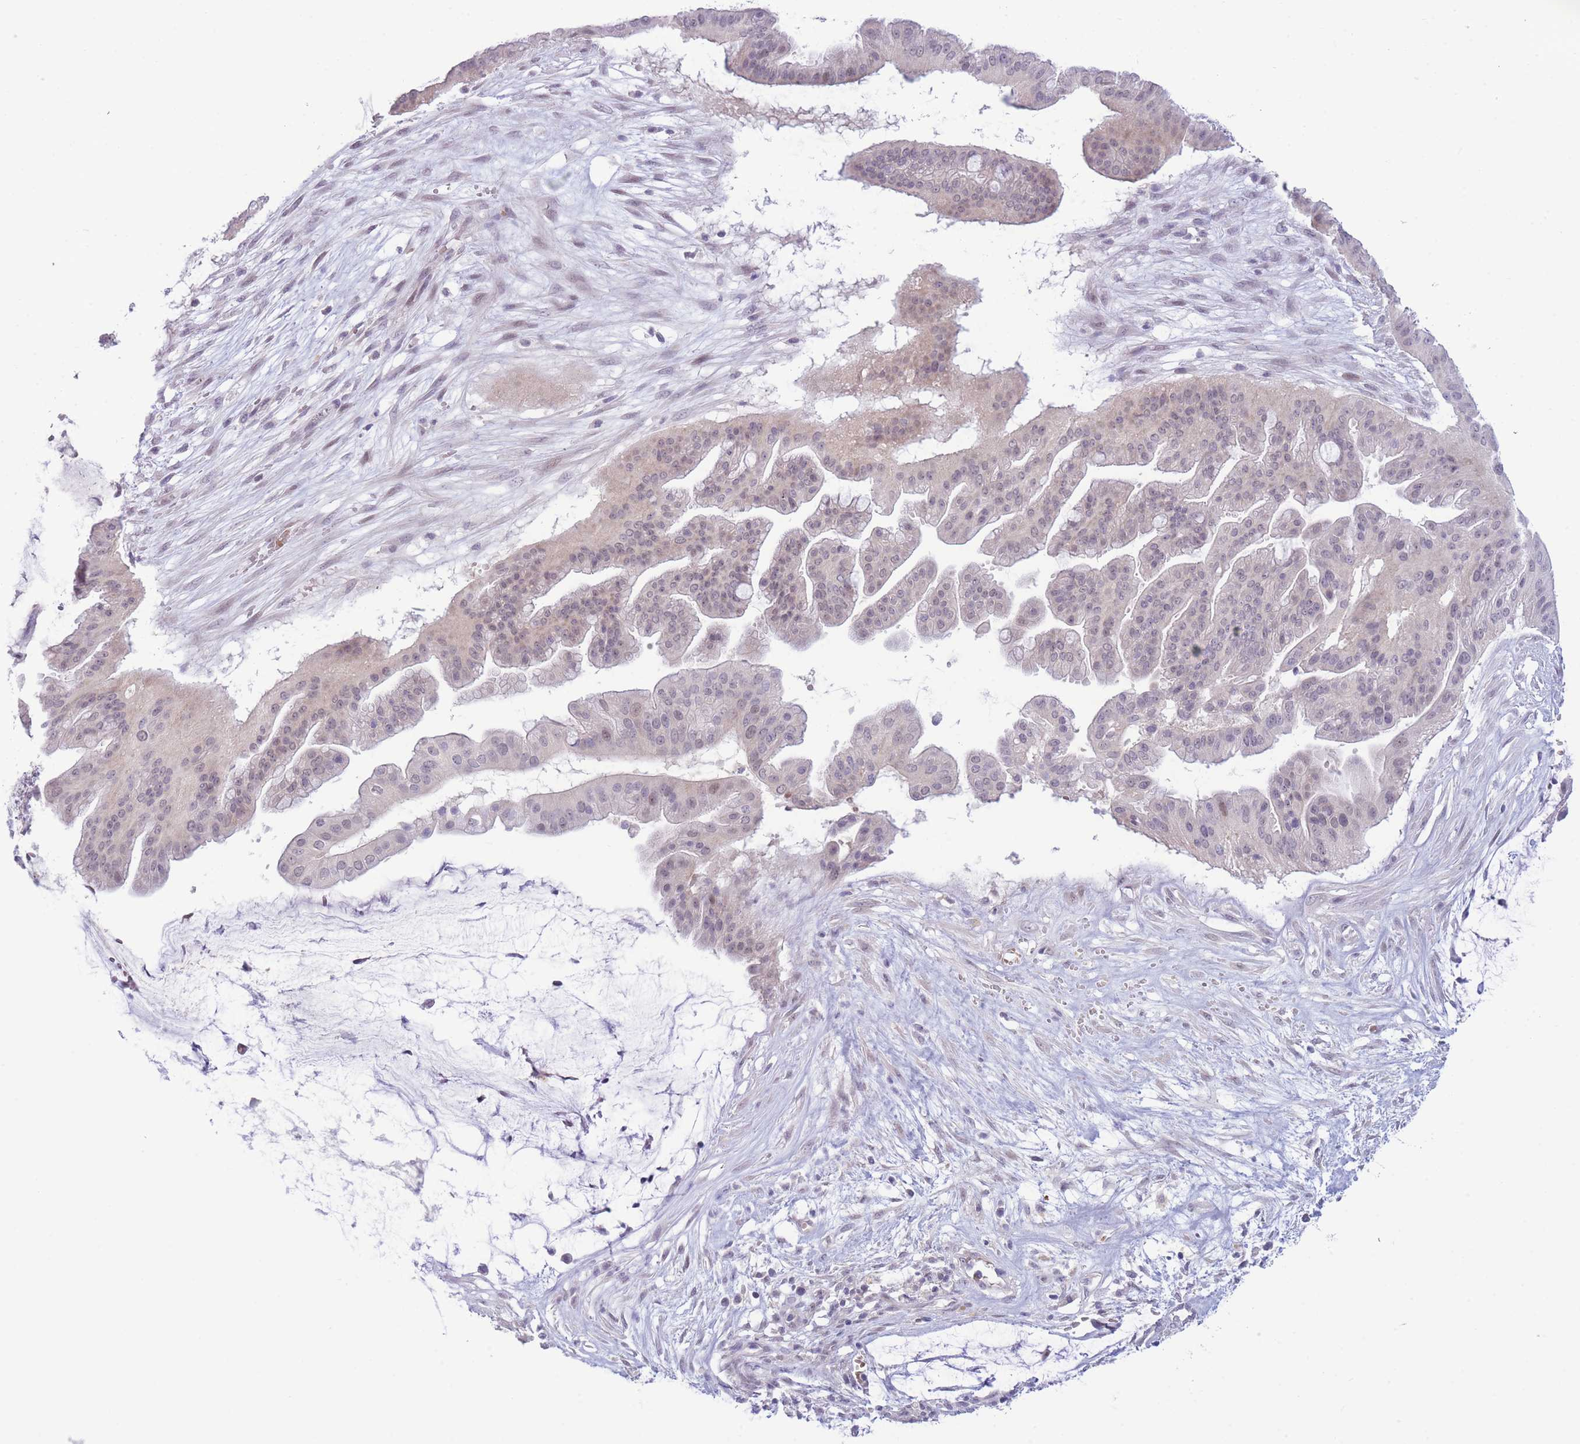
{"staining": {"intensity": "weak", "quantity": "<25%", "location": "nuclear"}, "tissue": "ovarian cancer", "cell_type": "Tumor cells", "image_type": "cancer", "snomed": [{"axis": "morphology", "description": "Cystadenocarcinoma, mucinous, NOS"}, {"axis": "topography", "description": "Ovary"}], "caption": "This is an IHC image of human mucinous cystadenocarcinoma (ovarian). There is no expression in tumor cells.", "gene": "FBXO46", "patient": {"sex": "female", "age": 73}}